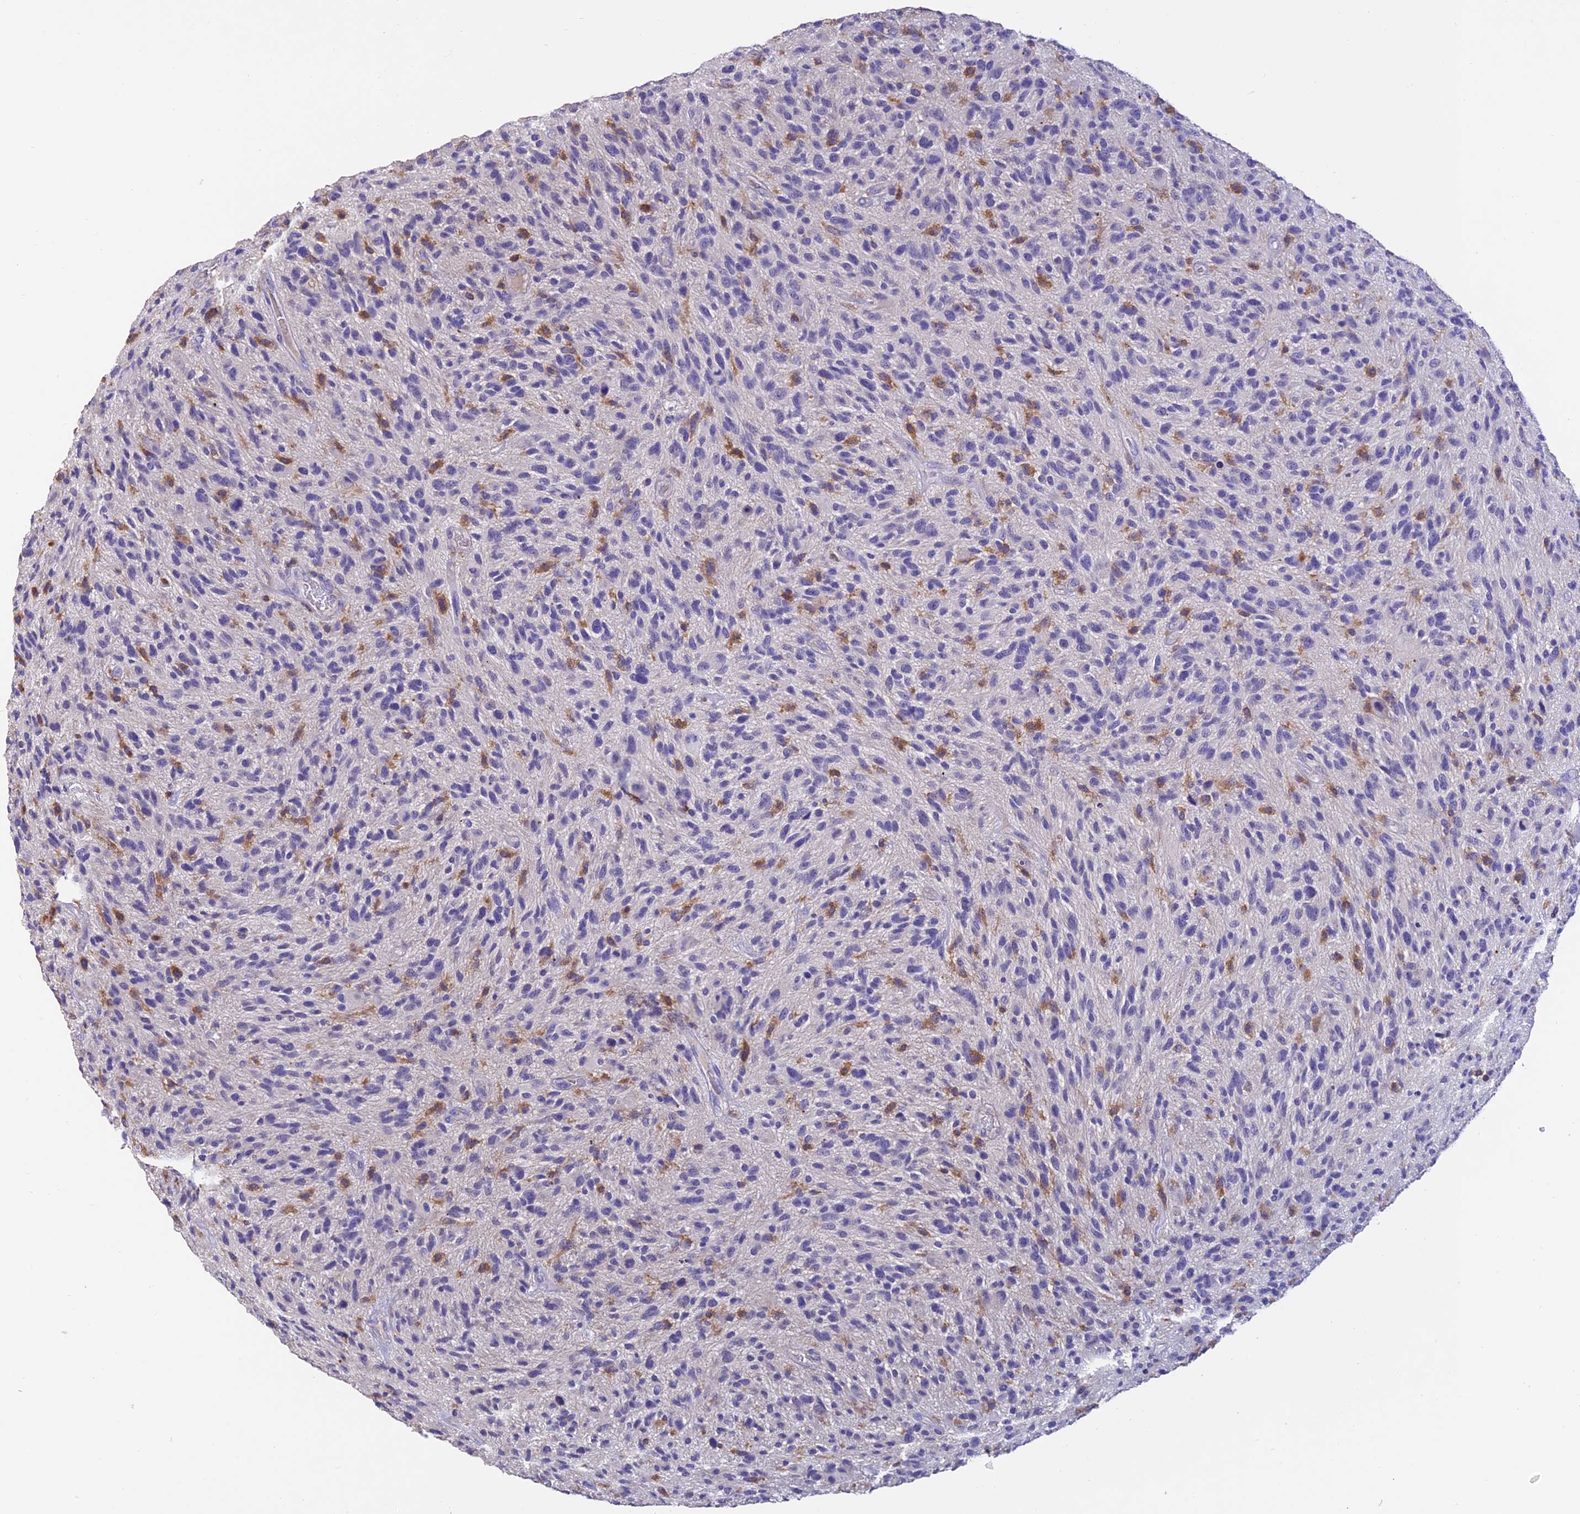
{"staining": {"intensity": "negative", "quantity": "none", "location": "none"}, "tissue": "glioma", "cell_type": "Tumor cells", "image_type": "cancer", "snomed": [{"axis": "morphology", "description": "Glioma, malignant, High grade"}, {"axis": "topography", "description": "Brain"}], "caption": "The micrograph displays no staining of tumor cells in glioma. The staining is performed using DAB brown chromogen with nuclei counter-stained in using hematoxylin.", "gene": "LPXN", "patient": {"sex": "male", "age": 47}}